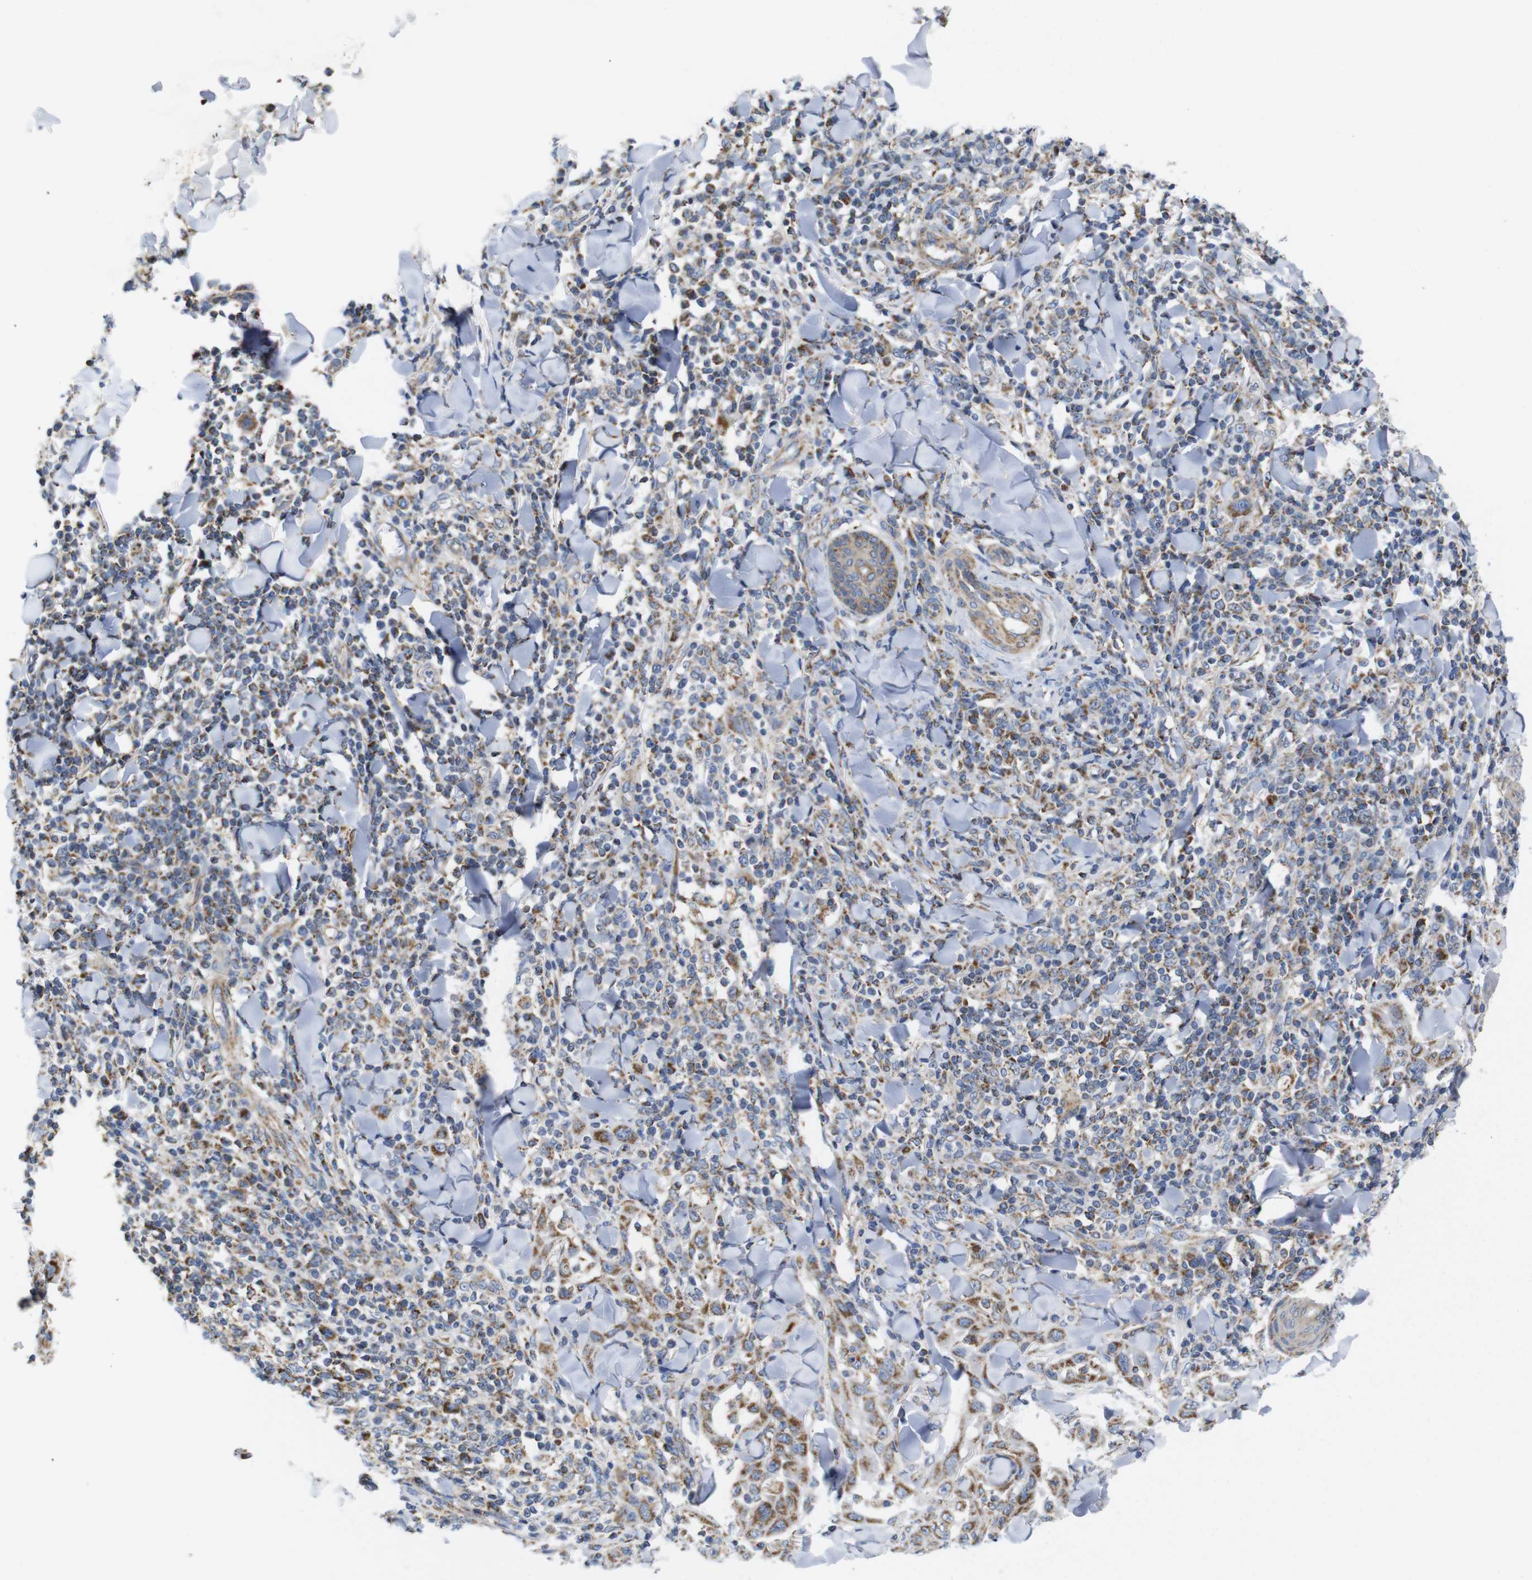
{"staining": {"intensity": "moderate", "quantity": ">75%", "location": "cytoplasmic/membranous"}, "tissue": "skin cancer", "cell_type": "Tumor cells", "image_type": "cancer", "snomed": [{"axis": "morphology", "description": "Squamous cell carcinoma, NOS"}, {"axis": "topography", "description": "Skin"}], "caption": "Skin squamous cell carcinoma was stained to show a protein in brown. There is medium levels of moderate cytoplasmic/membranous expression in about >75% of tumor cells.", "gene": "FAM171B", "patient": {"sex": "male", "age": 24}}